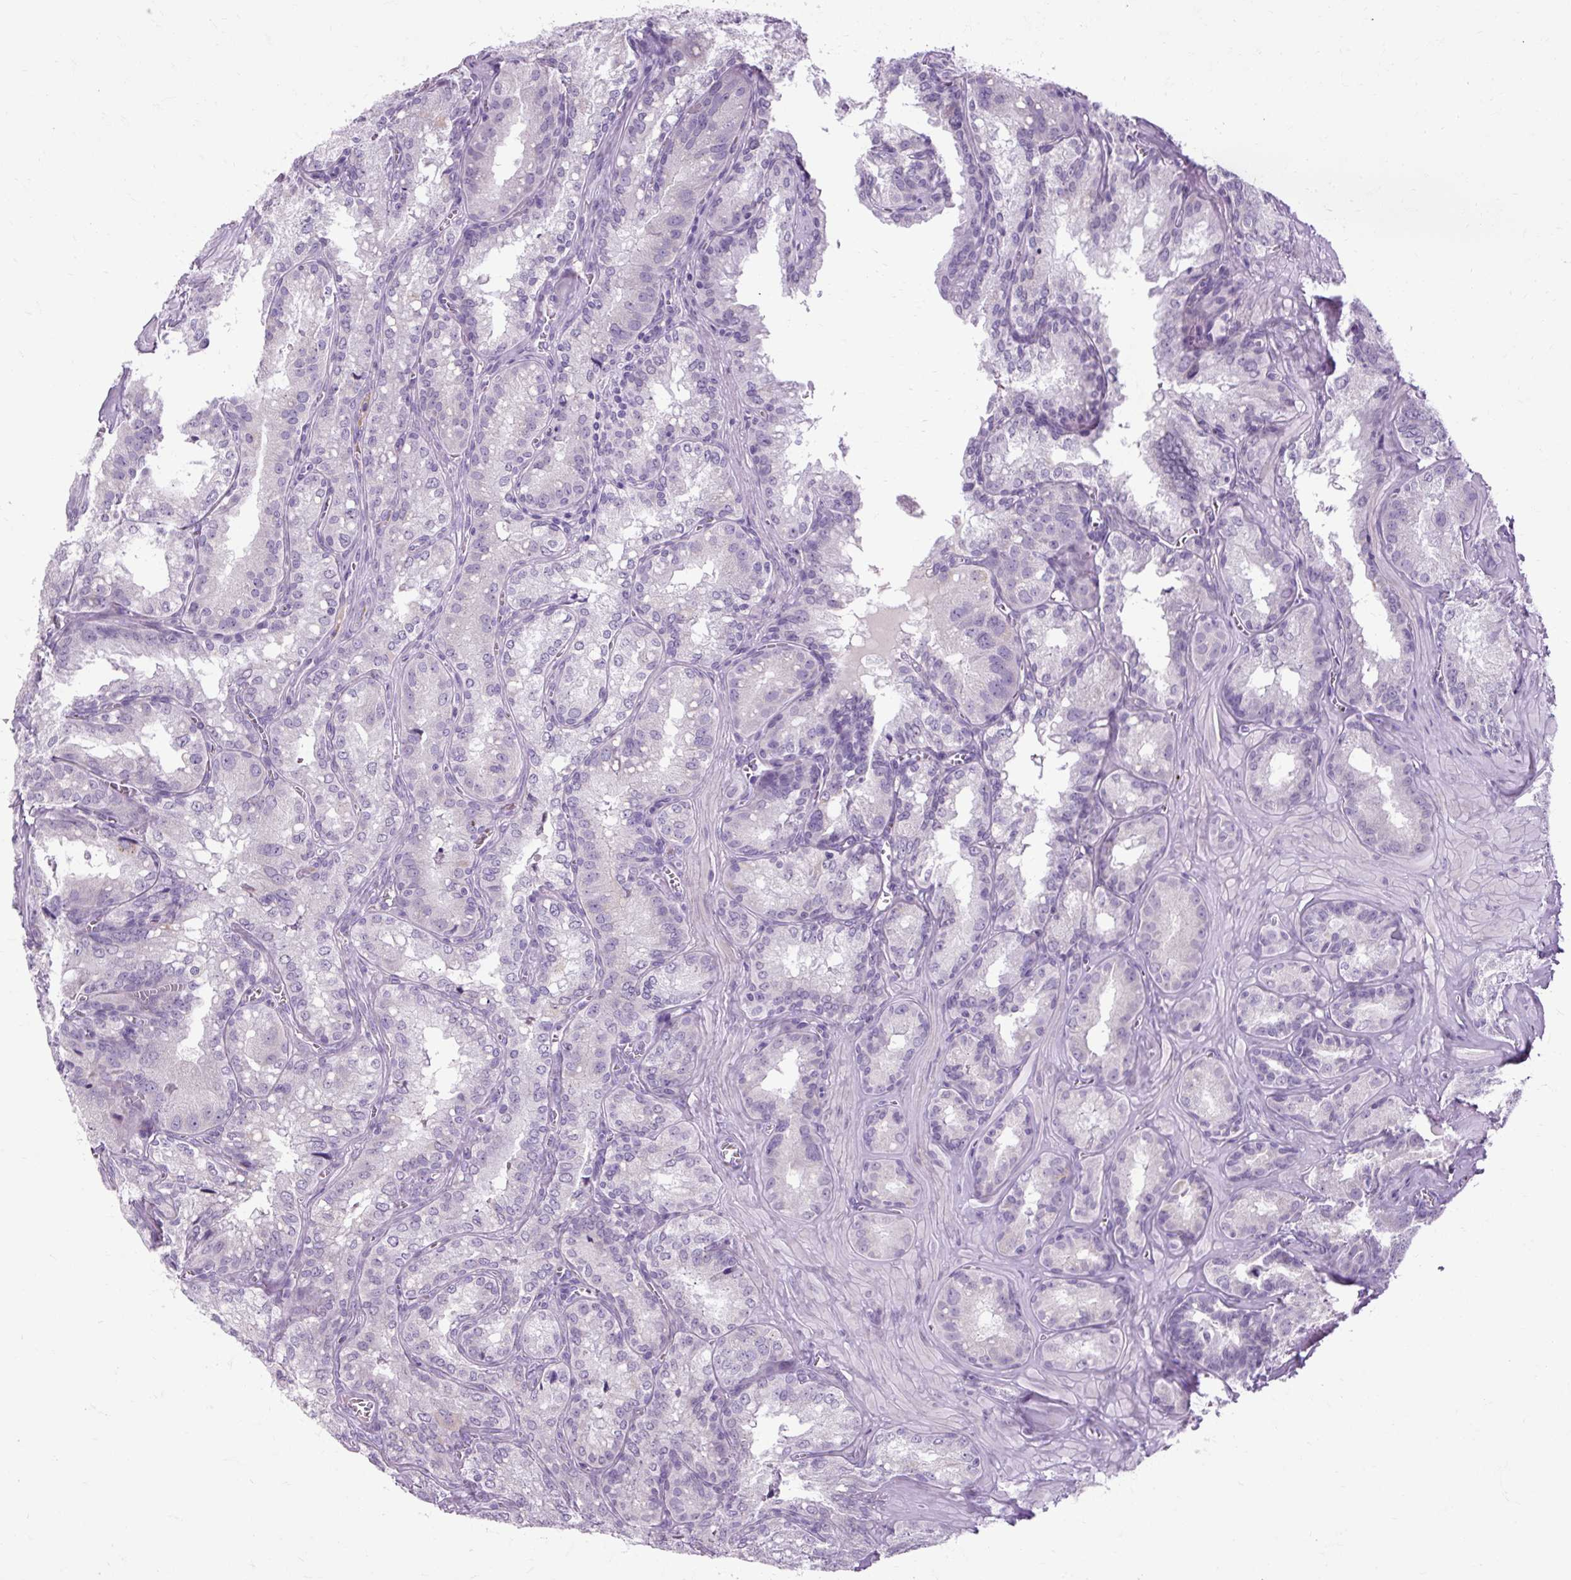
{"staining": {"intensity": "negative", "quantity": "none", "location": "none"}, "tissue": "seminal vesicle", "cell_type": "Glandular cells", "image_type": "normal", "snomed": [{"axis": "morphology", "description": "Normal tissue, NOS"}, {"axis": "topography", "description": "Seminal veicle"}], "caption": "A photomicrograph of seminal vesicle stained for a protein reveals no brown staining in glandular cells. The staining was performed using DAB (3,3'-diaminobenzidine) to visualize the protein expression in brown, while the nuclei were stained in blue with hematoxylin (Magnification: 20x).", "gene": "ARRDC2", "patient": {"sex": "male", "age": 47}}